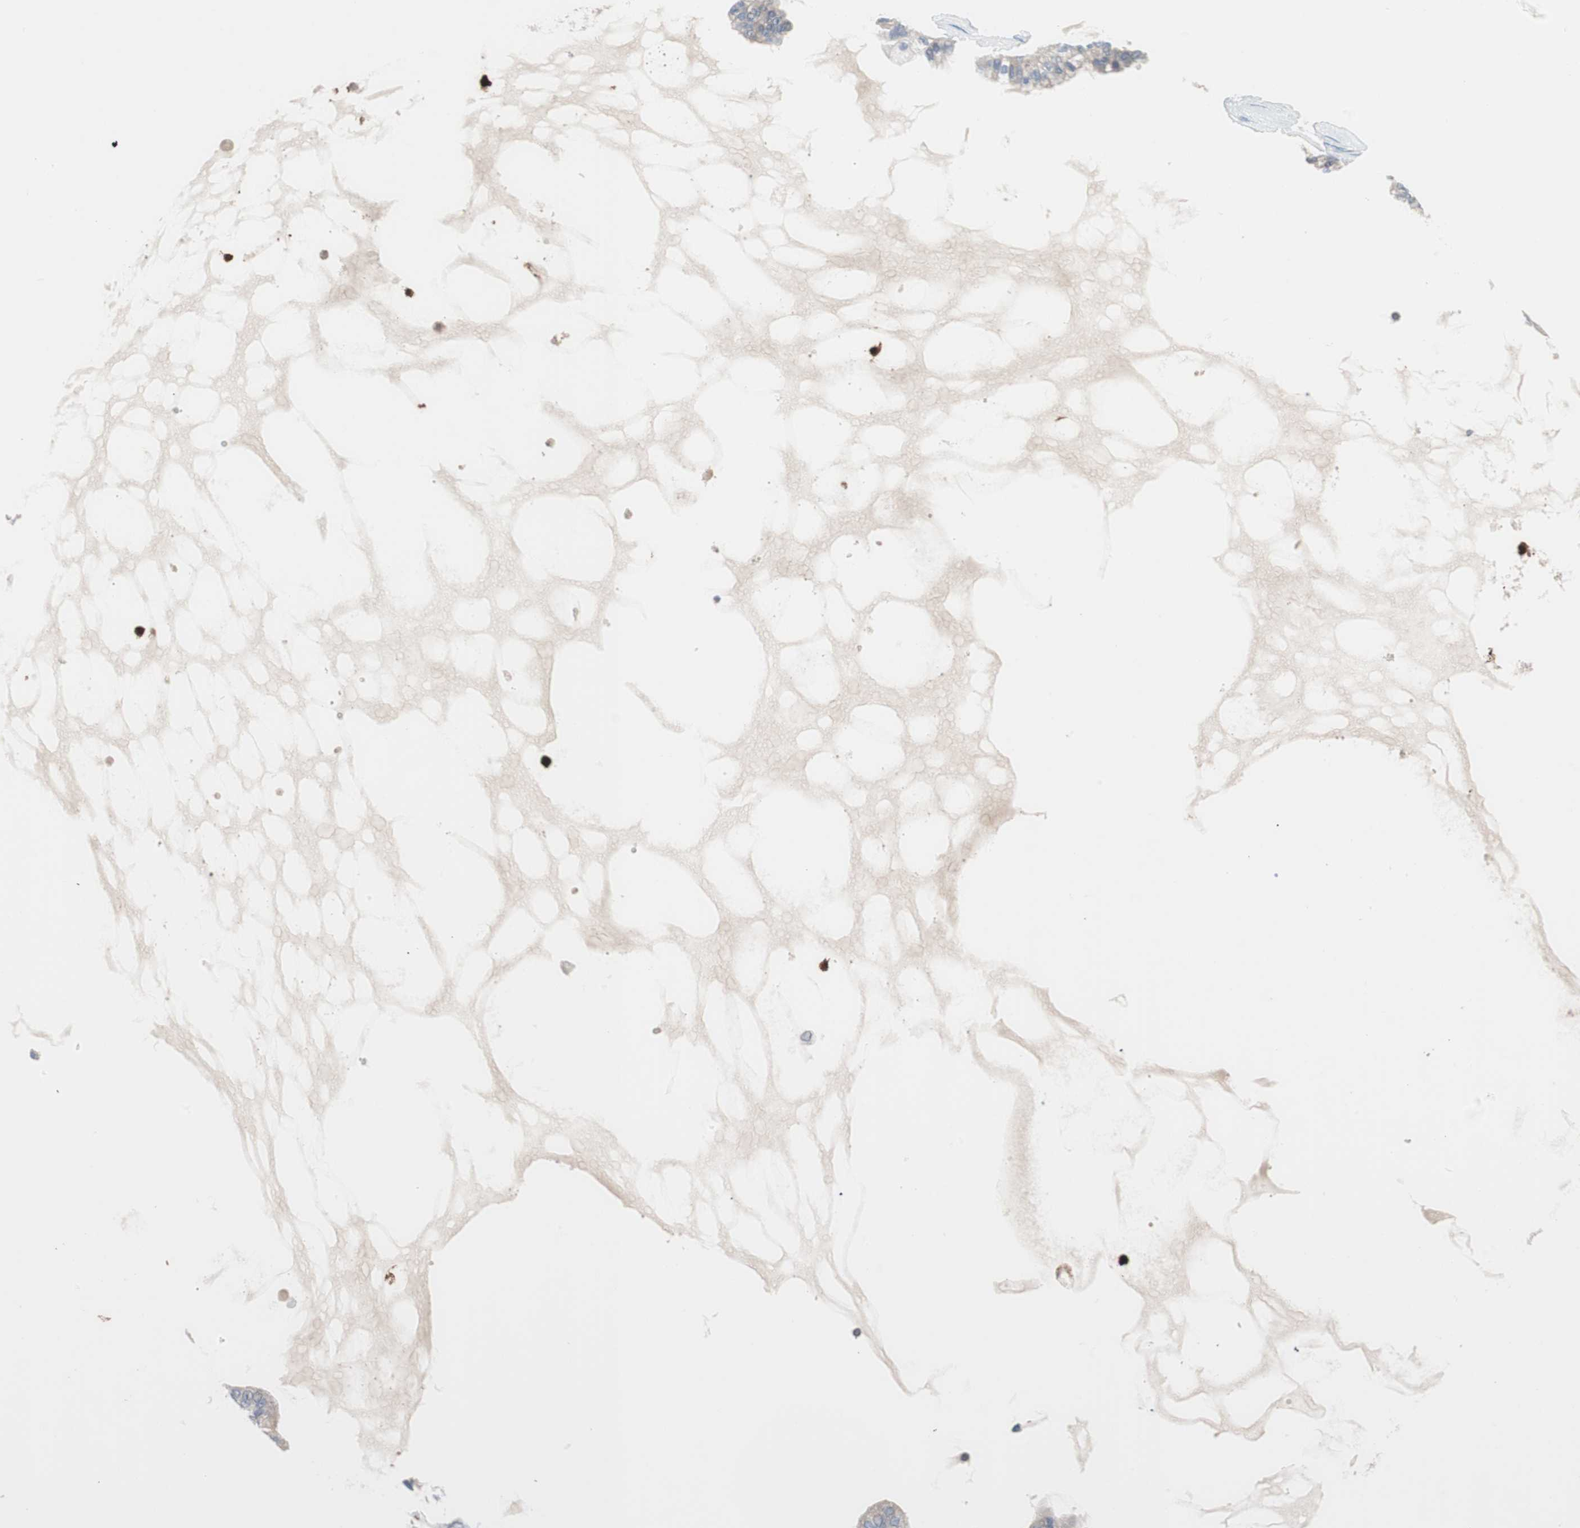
{"staining": {"intensity": "weak", "quantity": "25%-75%", "location": "cytoplasmic/membranous"}, "tissue": "ovarian cancer", "cell_type": "Tumor cells", "image_type": "cancer", "snomed": [{"axis": "morphology", "description": "Carcinoma, NOS"}, {"axis": "morphology", "description": "Carcinoma, endometroid"}, {"axis": "topography", "description": "Ovary"}], "caption": "High-power microscopy captured an IHC image of ovarian cancer, revealing weak cytoplasmic/membranous positivity in approximately 25%-75% of tumor cells.", "gene": "CLEC4D", "patient": {"sex": "female", "age": 50}}